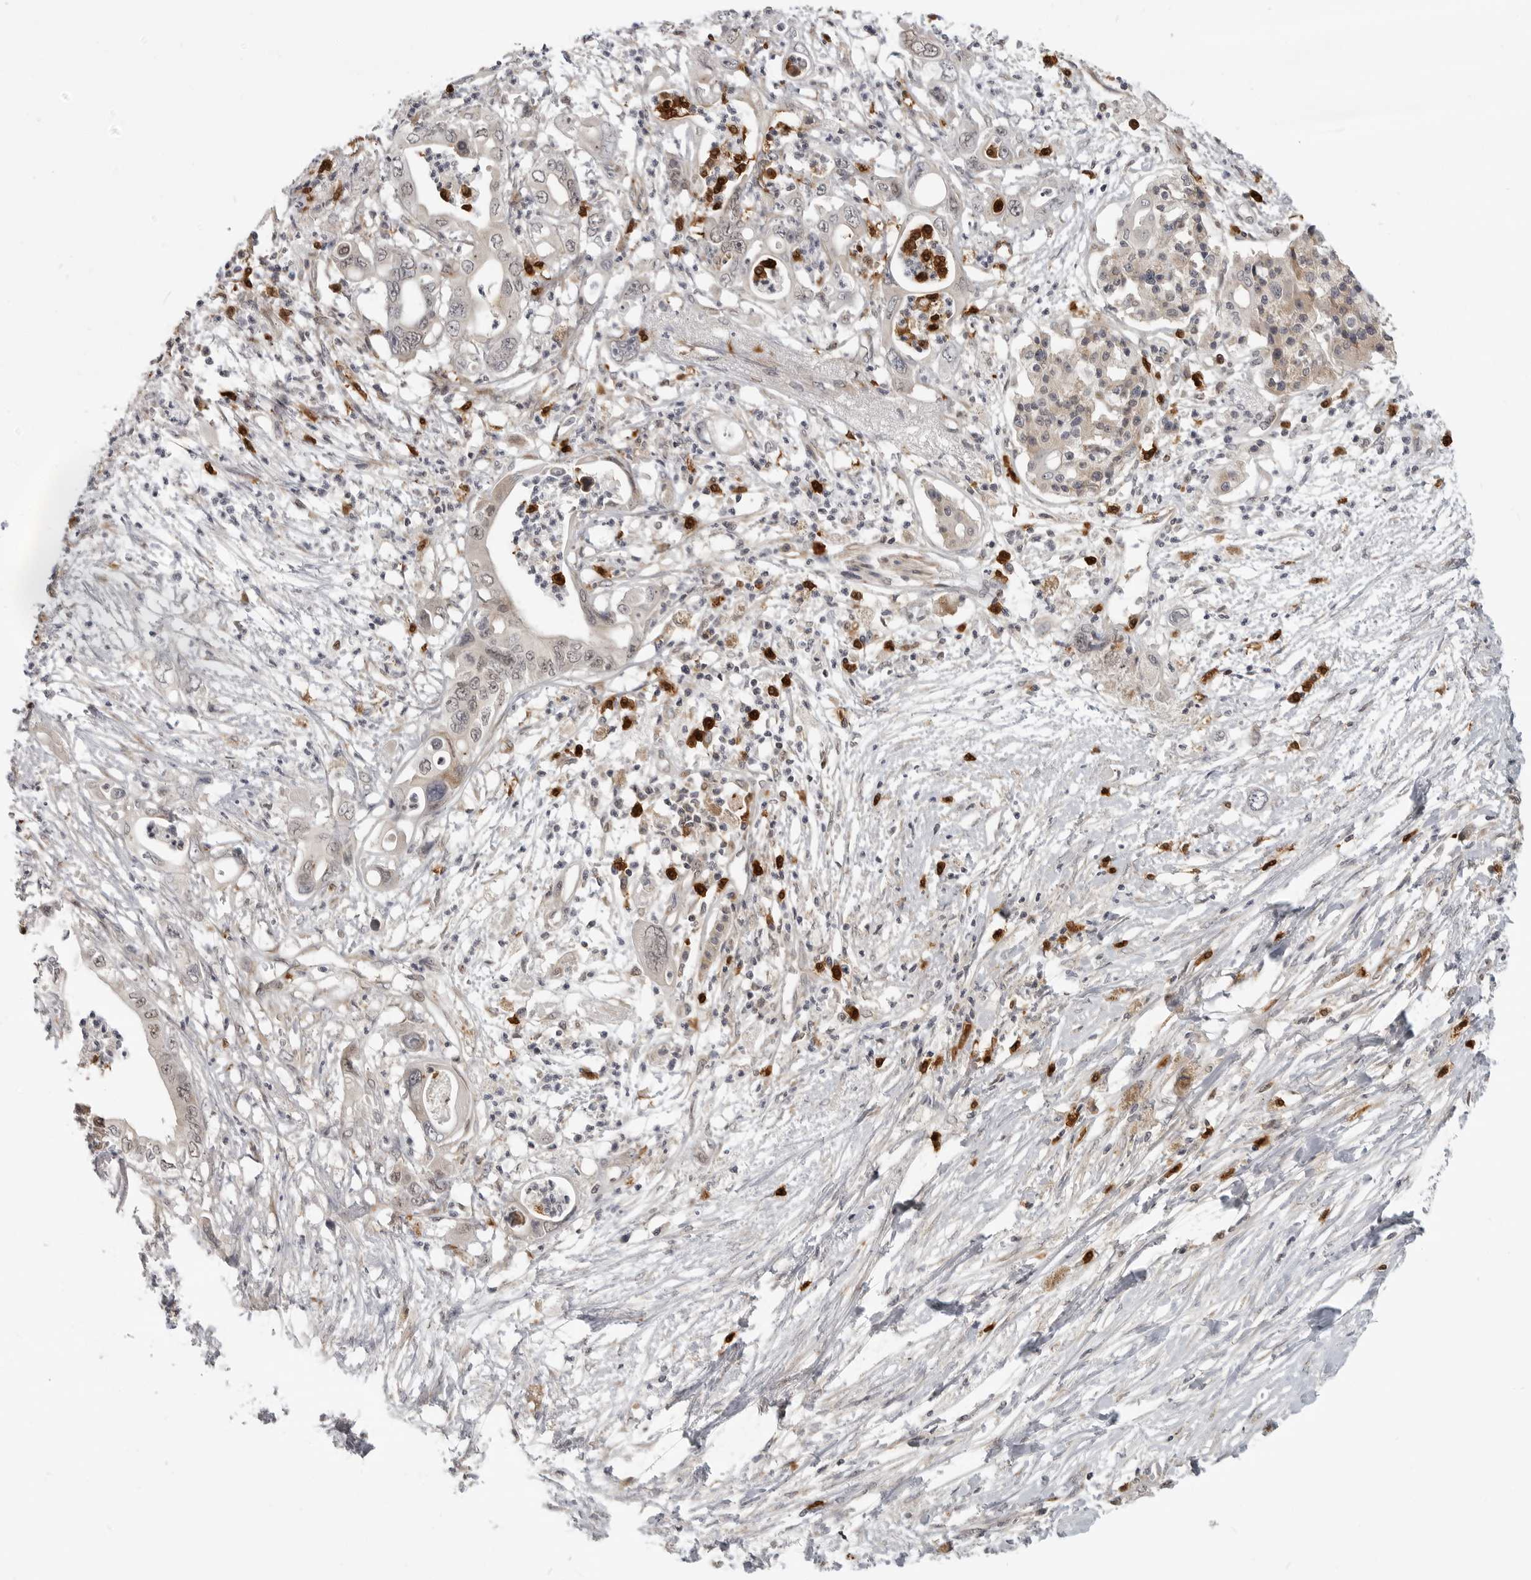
{"staining": {"intensity": "weak", "quantity": "25%-75%", "location": "nuclear"}, "tissue": "pancreatic cancer", "cell_type": "Tumor cells", "image_type": "cancer", "snomed": [{"axis": "morphology", "description": "Adenocarcinoma, NOS"}, {"axis": "topography", "description": "Pancreas"}], "caption": "Immunohistochemical staining of adenocarcinoma (pancreatic) demonstrates low levels of weak nuclear positivity in approximately 25%-75% of tumor cells. (DAB IHC, brown staining for protein, blue staining for nuclei).", "gene": "CEP295NL", "patient": {"sex": "male", "age": 66}}